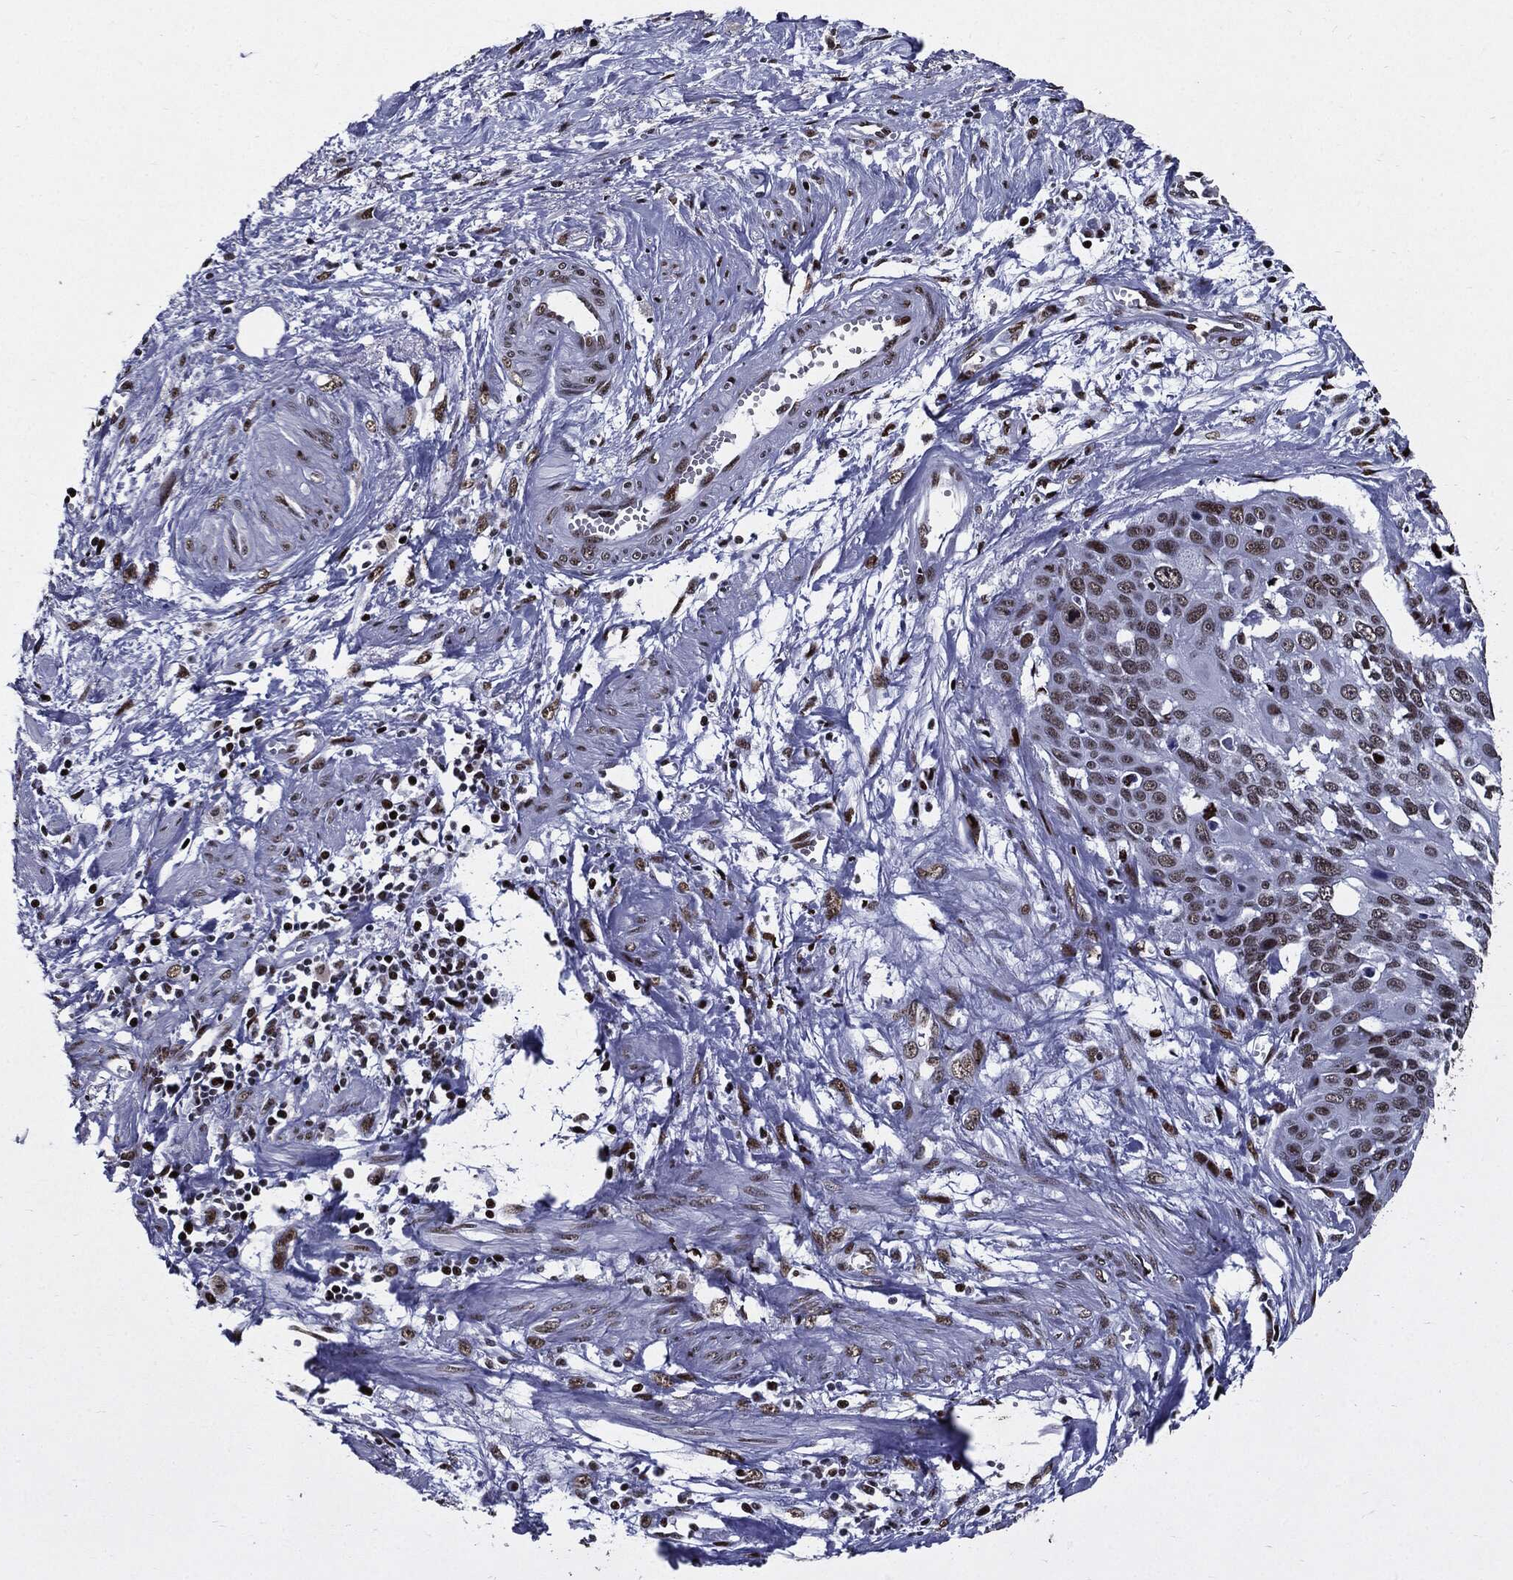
{"staining": {"intensity": "weak", "quantity": "25%-75%", "location": "nuclear"}, "tissue": "cervical cancer", "cell_type": "Tumor cells", "image_type": "cancer", "snomed": [{"axis": "morphology", "description": "Squamous cell carcinoma, NOS"}, {"axis": "topography", "description": "Cervix"}], "caption": "Tumor cells demonstrate low levels of weak nuclear staining in about 25%-75% of cells in human squamous cell carcinoma (cervical).", "gene": "ZFP91", "patient": {"sex": "female", "age": 58}}